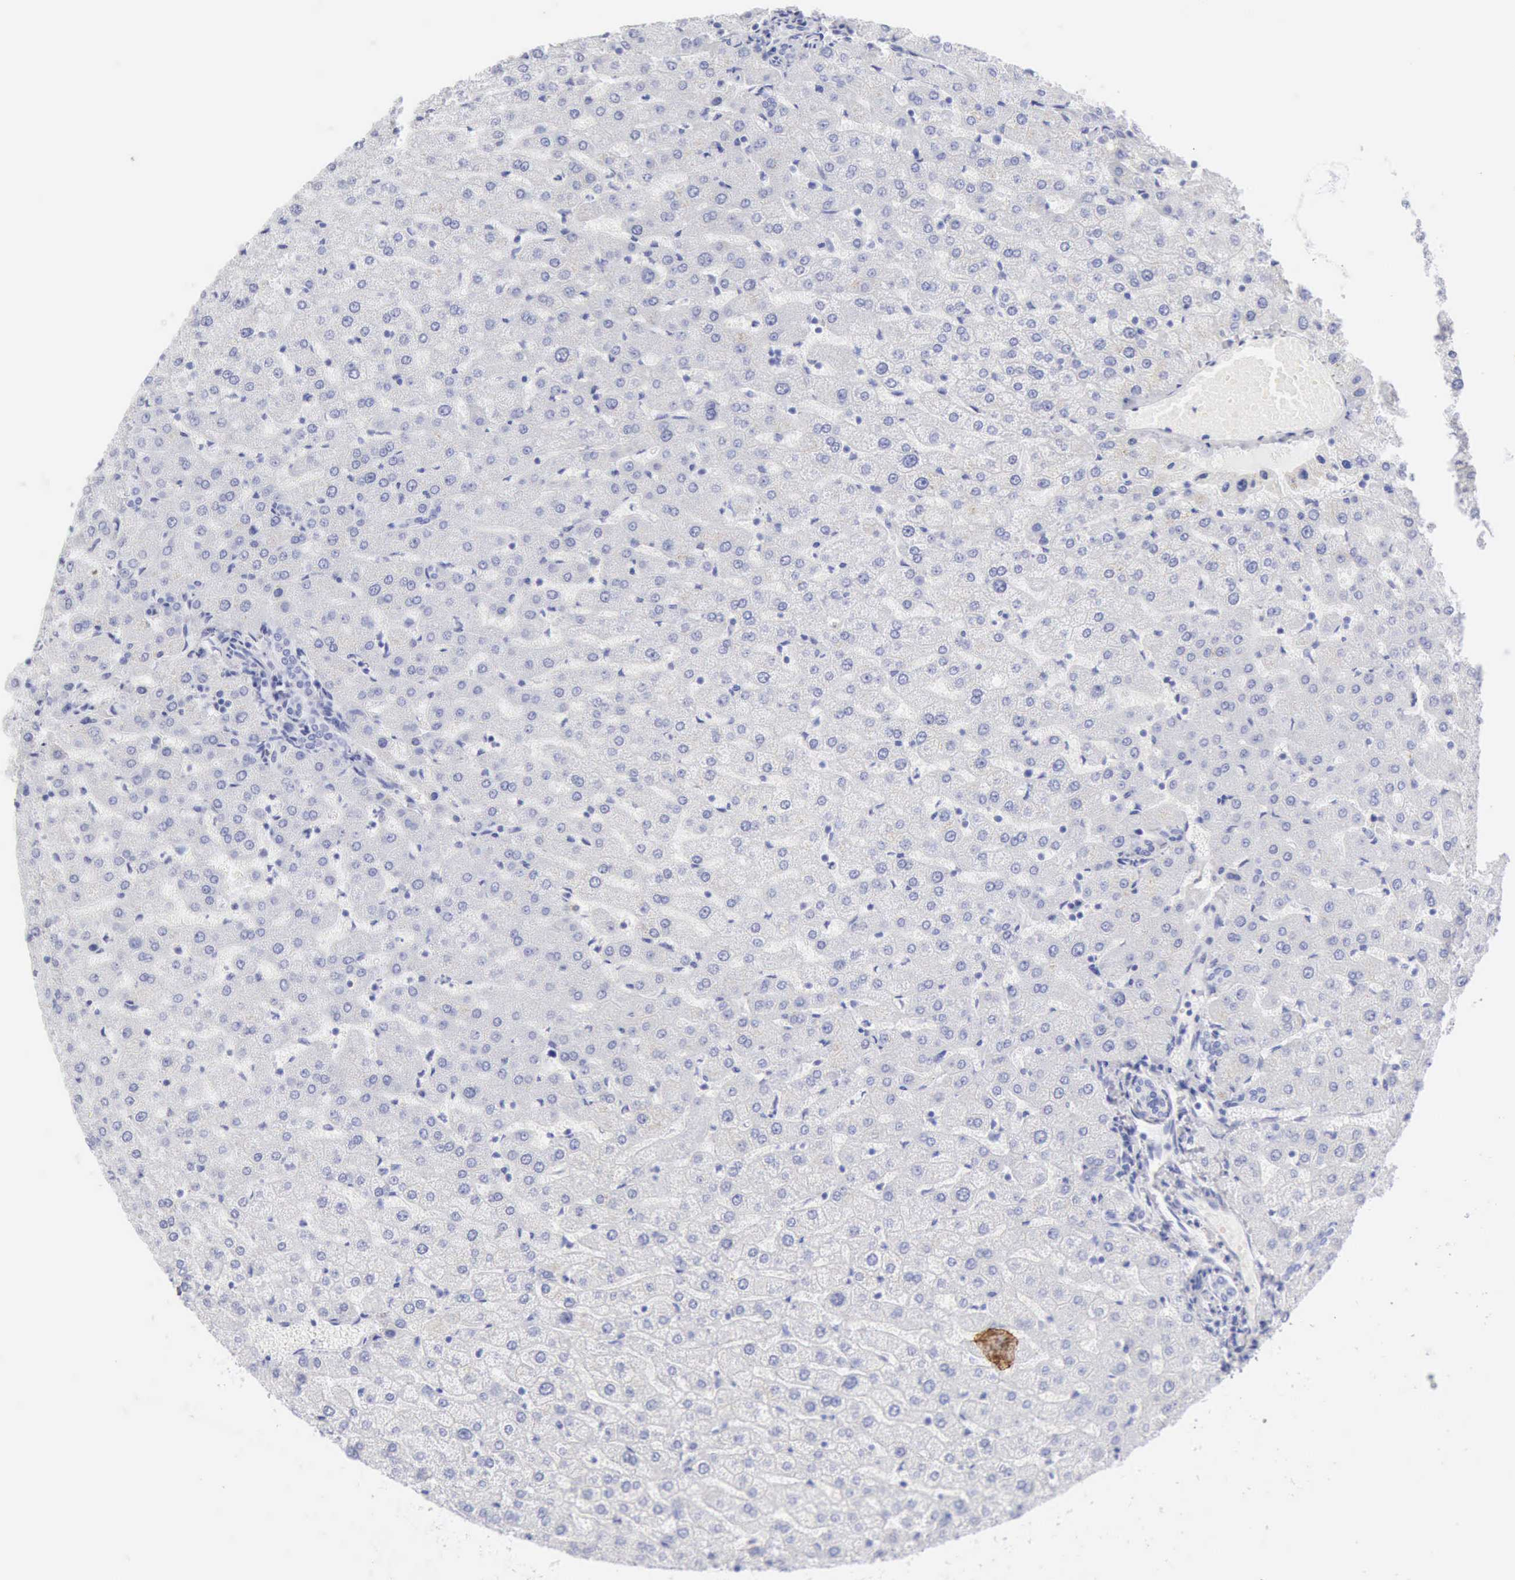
{"staining": {"intensity": "negative", "quantity": "none", "location": "none"}, "tissue": "liver", "cell_type": "Cholangiocytes", "image_type": "normal", "snomed": [{"axis": "morphology", "description": "Normal tissue, NOS"}, {"axis": "morphology", "description": "Fibrosis, NOS"}, {"axis": "topography", "description": "Liver"}], "caption": "This is an immunohistochemistry (IHC) photomicrograph of unremarkable human liver. There is no expression in cholangiocytes.", "gene": "KRT10", "patient": {"sex": "female", "age": 29}}